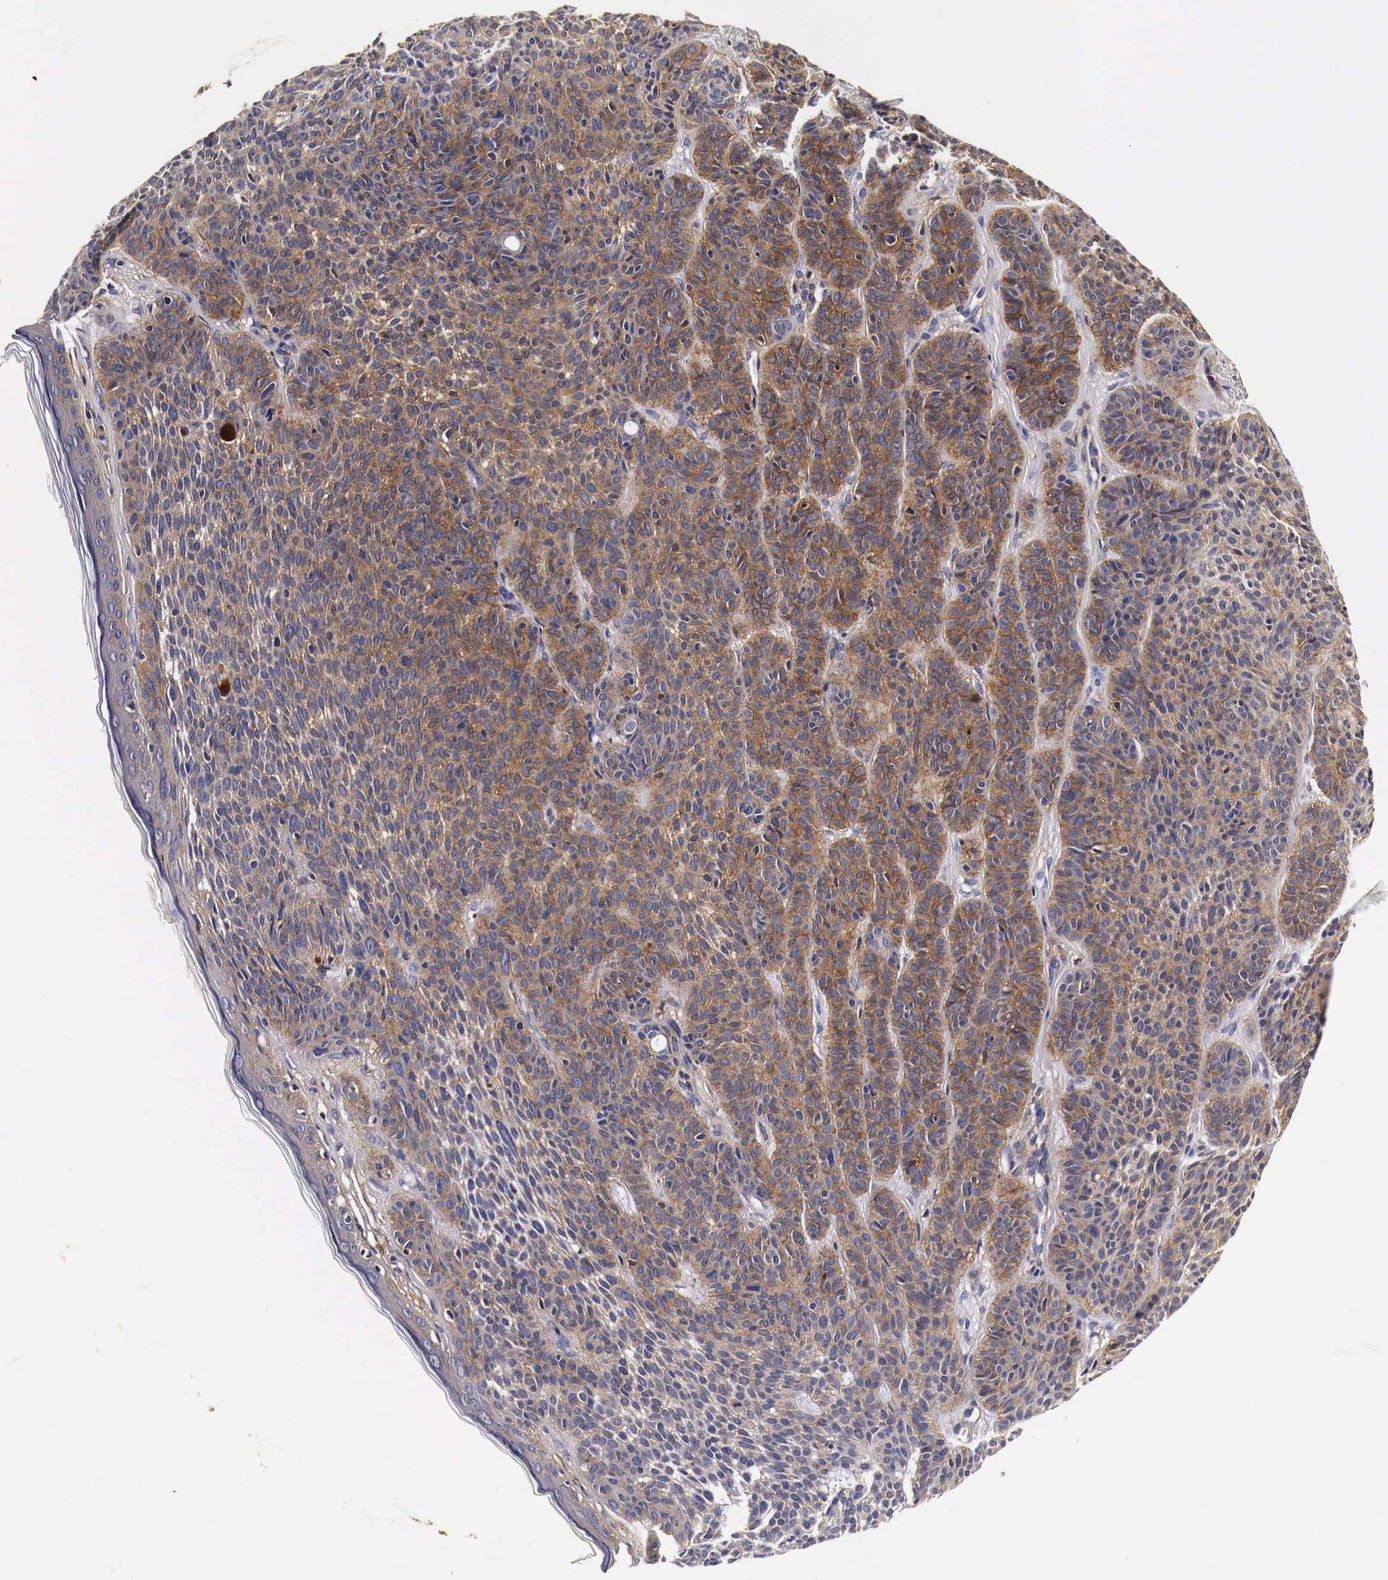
{"staining": {"intensity": "weak", "quantity": ">75%", "location": "cytoplasmic/membranous"}, "tissue": "skin cancer", "cell_type": "Tumor cells", "image_type": "cancer", "snomed": [{"axis": "morphology", "description": "Basal cell carcinoma"}, {"axis": "topography", "description": "Skin"}], "caption": "Immunohistochemical staining of human skin cancer exhibits low levels of weak cytoplasmic/membranous expression in approximately >75% of tumor cells. Ihc stains the protein in brown and the nuclei are stained blue.", "gene": "RP2", "patient": {"sex": "female", "age": 62}}